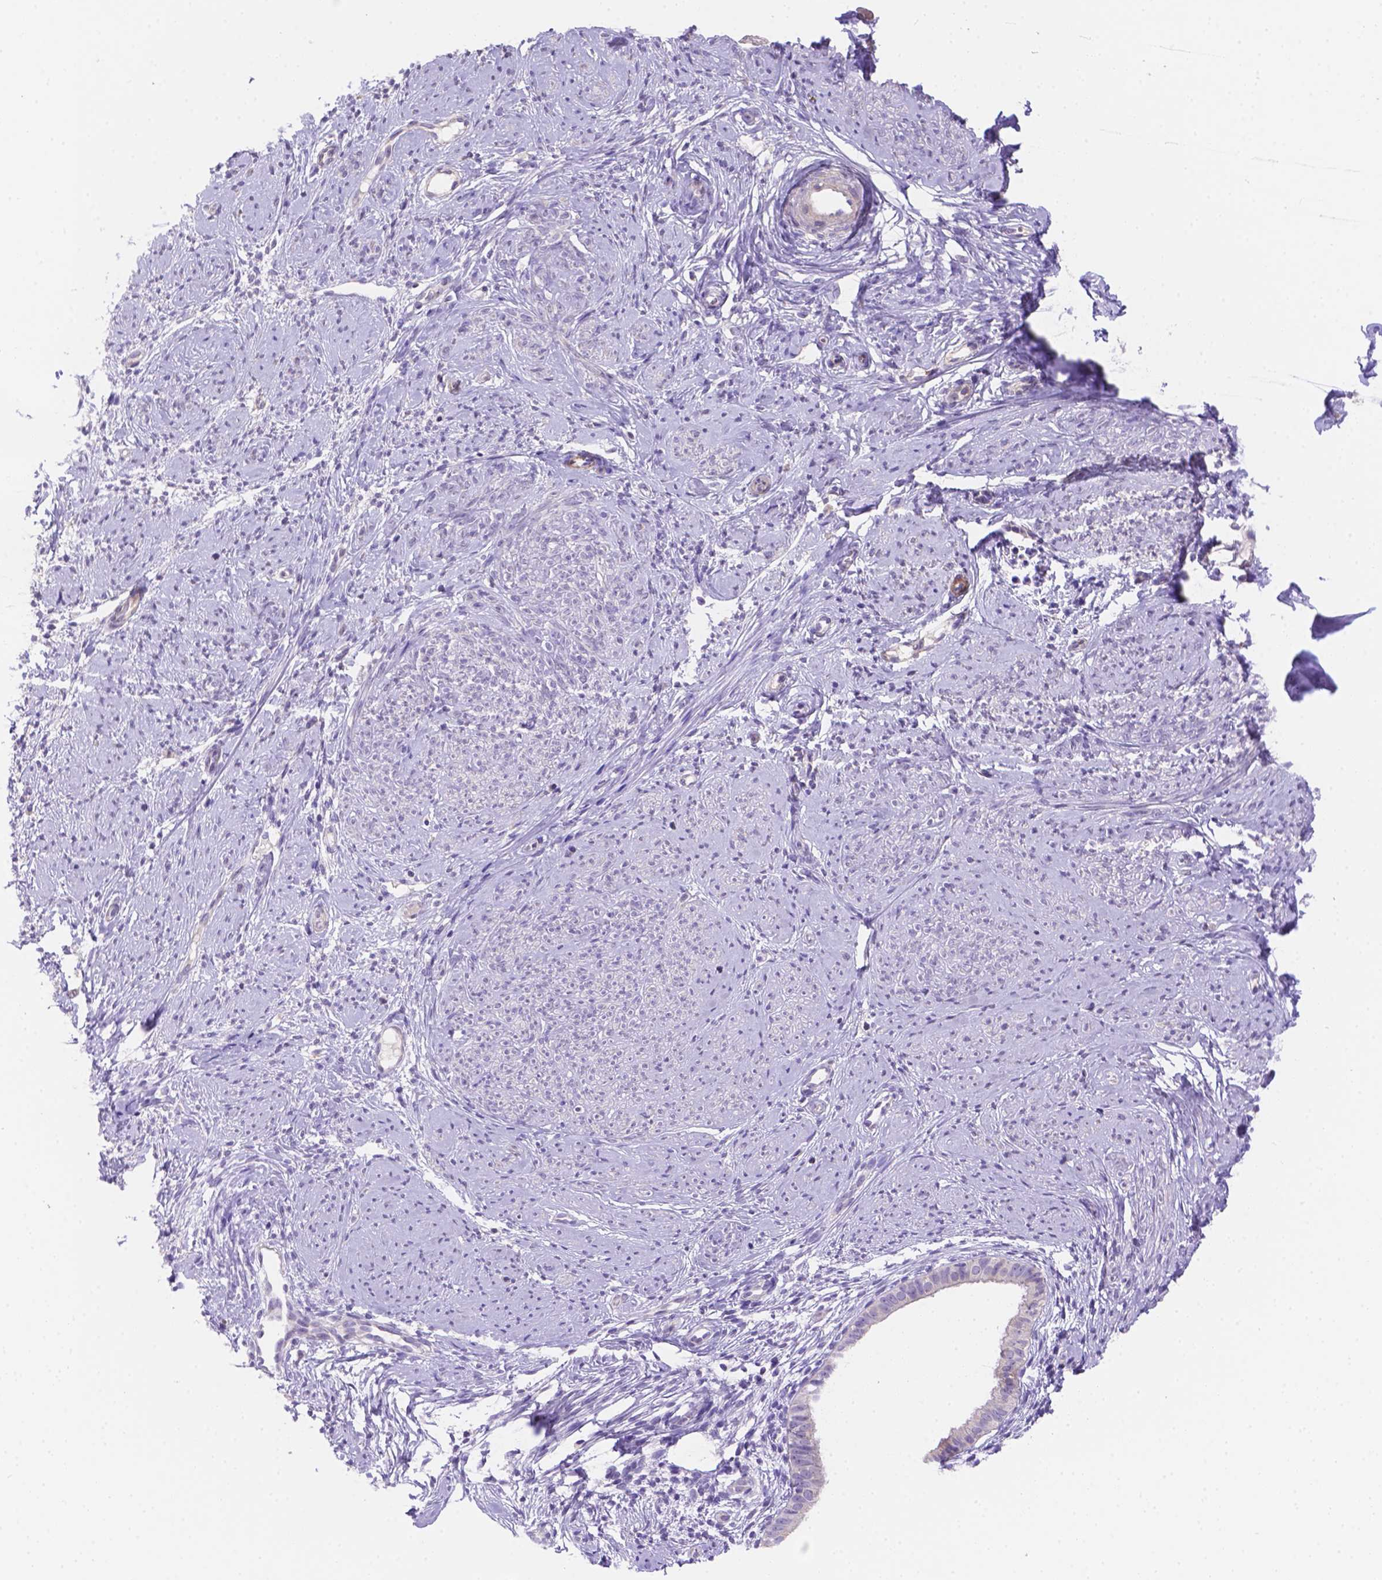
{"staining": {"intensity": "weak", "quantity": "25%-75%", "location": "cytoplasmic/membranous"}, "tissue": "smooth muscle", "cell_type": "Smooth muscle cells", "image_type": "normal", "snomed": [{"axis": "morphology", "description": "Normal tissue, NOS"}, {"axis": "topography", "description": "Smooth muscle"}], "caption": "Immunohistochemical staining of benign smooth muscle demonstrates low levels of weak cytoplasmic/membranous staining in about 25%-75% of smooth muscle cells. The protein is shown in brown color, while the nuclei are stained blue.", "gene": "NXPE2", "patient": {"sex": "female", "age": 48}}